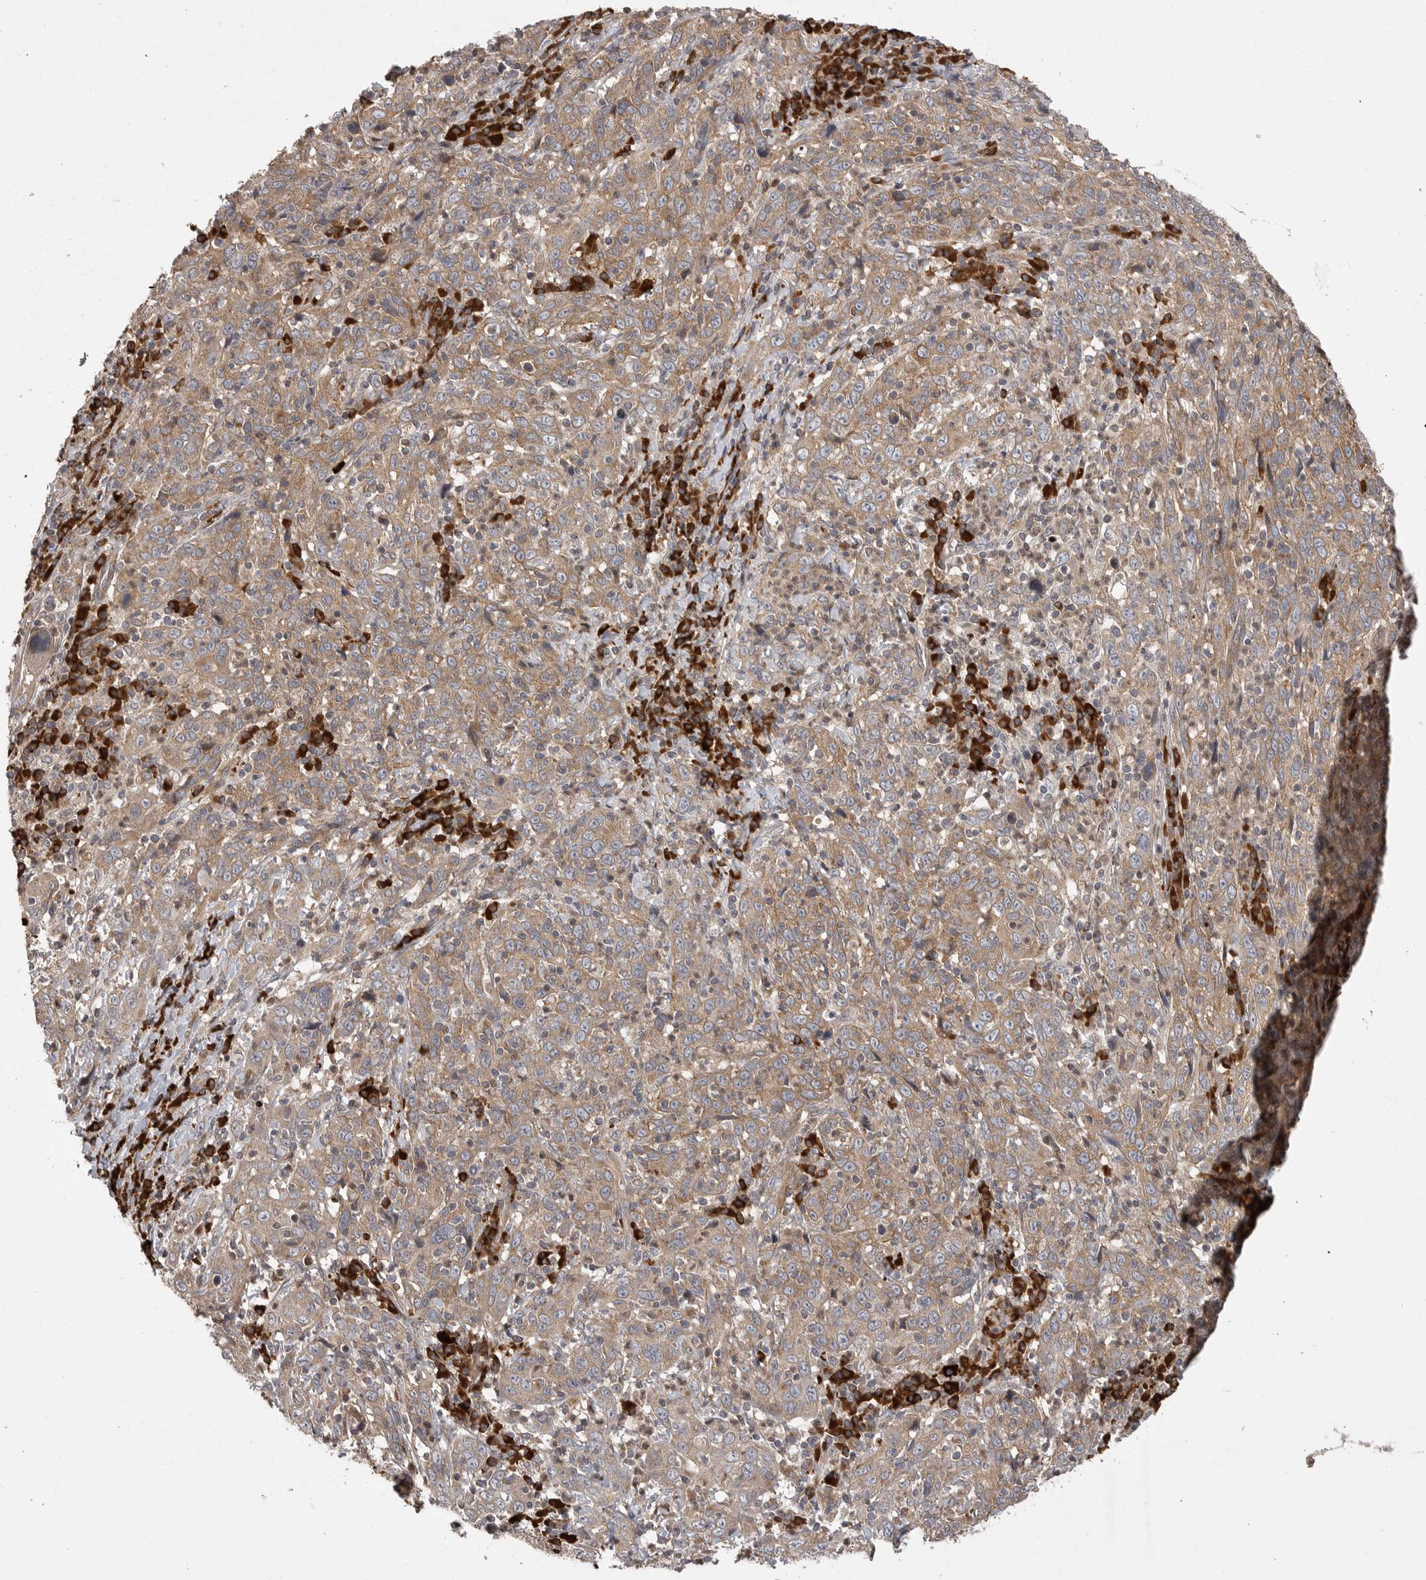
{"staining": {"intensity": "moderate", "quantity": ">75%", "location": "cytoplasmic/membranous"}, "tissue": "cervical cancer", "cell_type": "Tumor cells", "image_type": "cancer", "snomed": [{"axis": "morphology", "description": "Squamous cell carcinoma, NOS"}, {"axis": "topography", "description": "Cervix"}], "caption": "There is medium levels of moderate cytoplasmic/membranous positivity in tumor cells of cervical squamous cell carcinoma, as demonstrated by immunohistochemical staining (brown color).", "gene": "OXR1", "patient": {"sex": "female", "age": 46}}